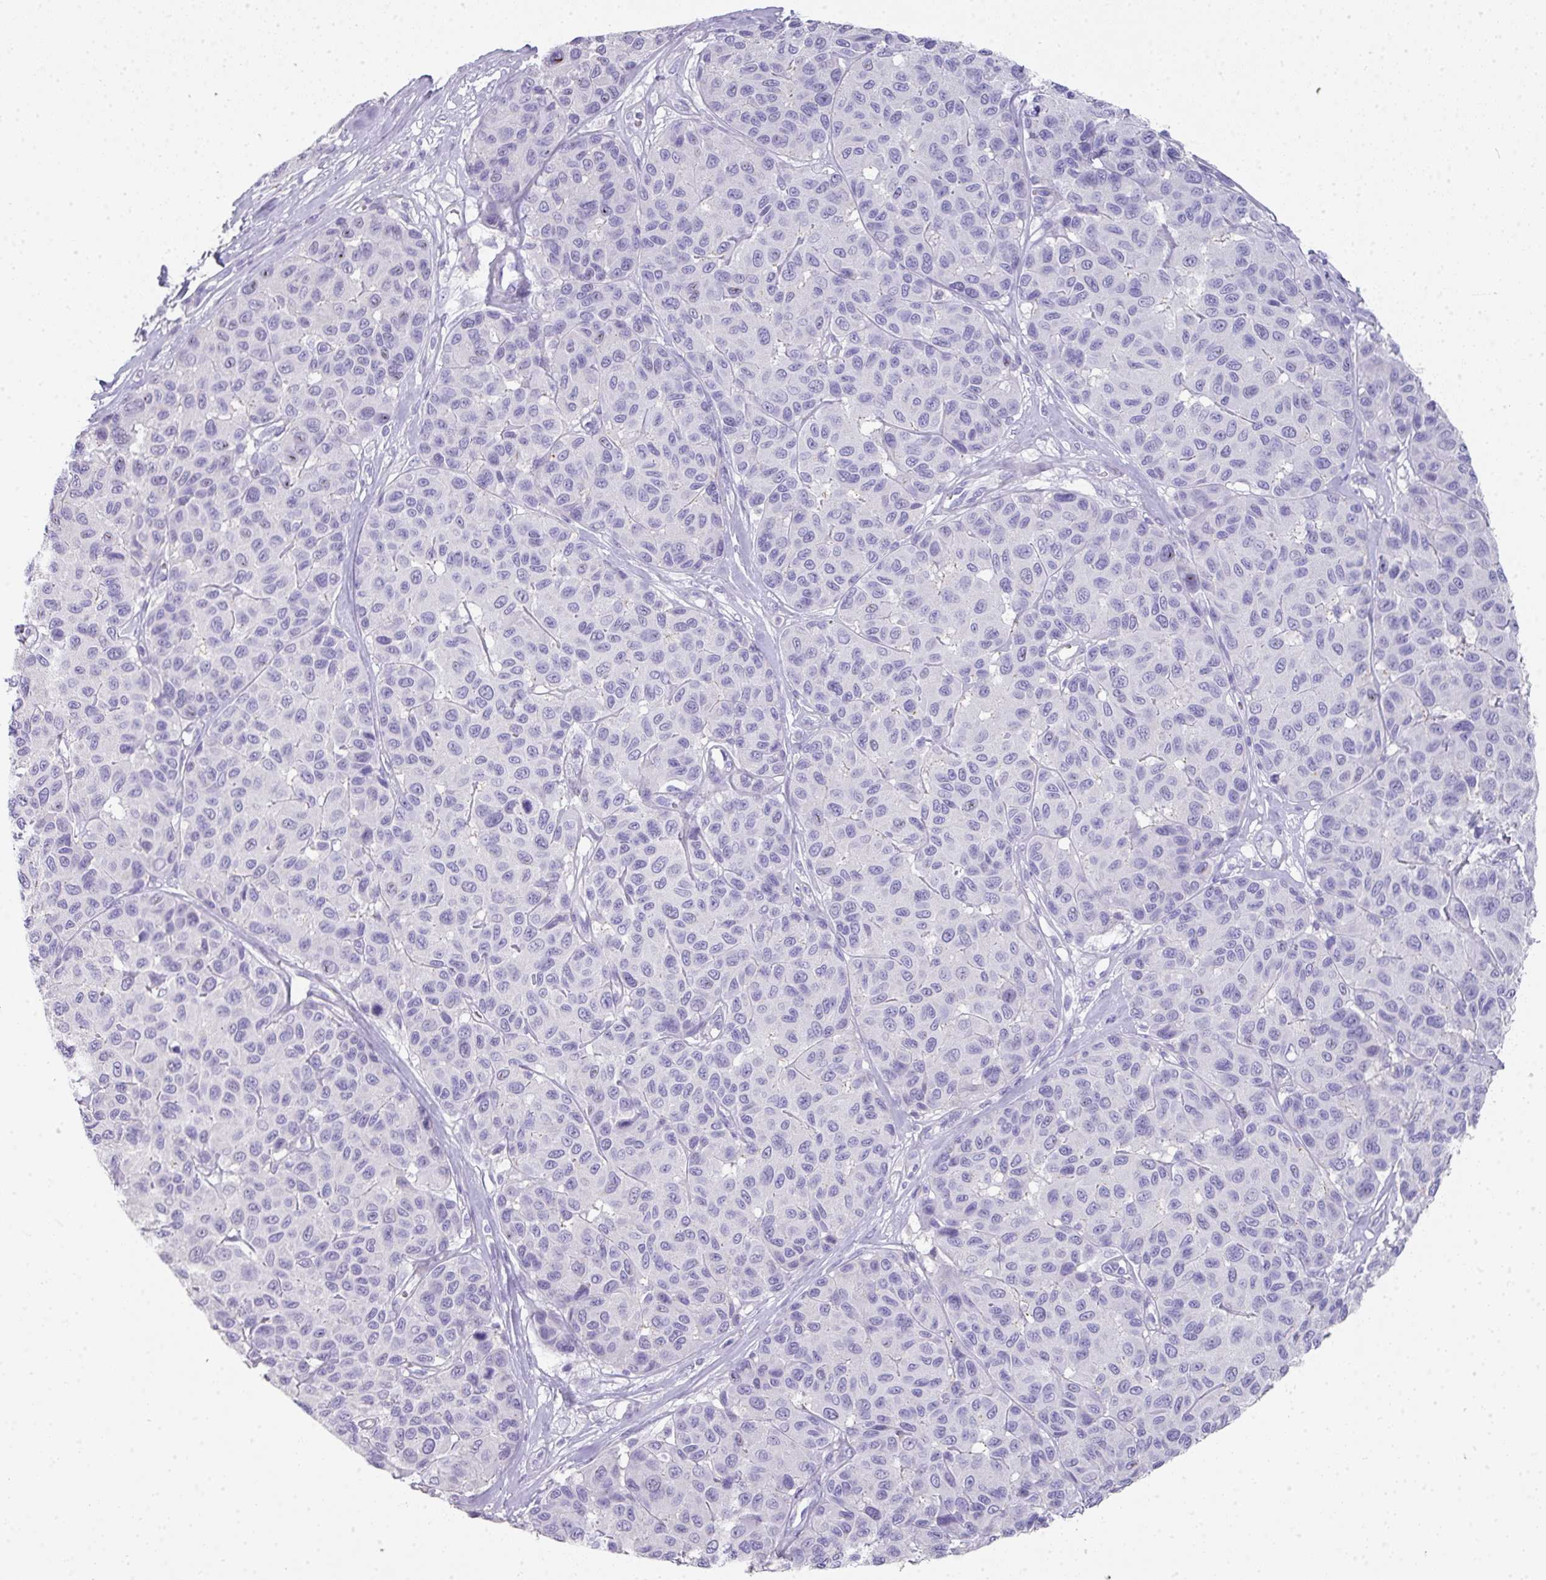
{"staining": {"intensity": "negative", "quantity": "none", "location": "none"}, "tissue": "melanoma", "cell_type": "Tumor cells", "image_type": "cancer", "snomed": [{"axis": "morphology", "description": "Malignant melanoma, NOS"}, {"axis": "topography", "description": "Skin"}], "caption": "Protein analysis of malignant melanoma displays no significant expression in tumor cells.", "gene": "GLI4", "patient": {"sex": "female", "age": 66}}